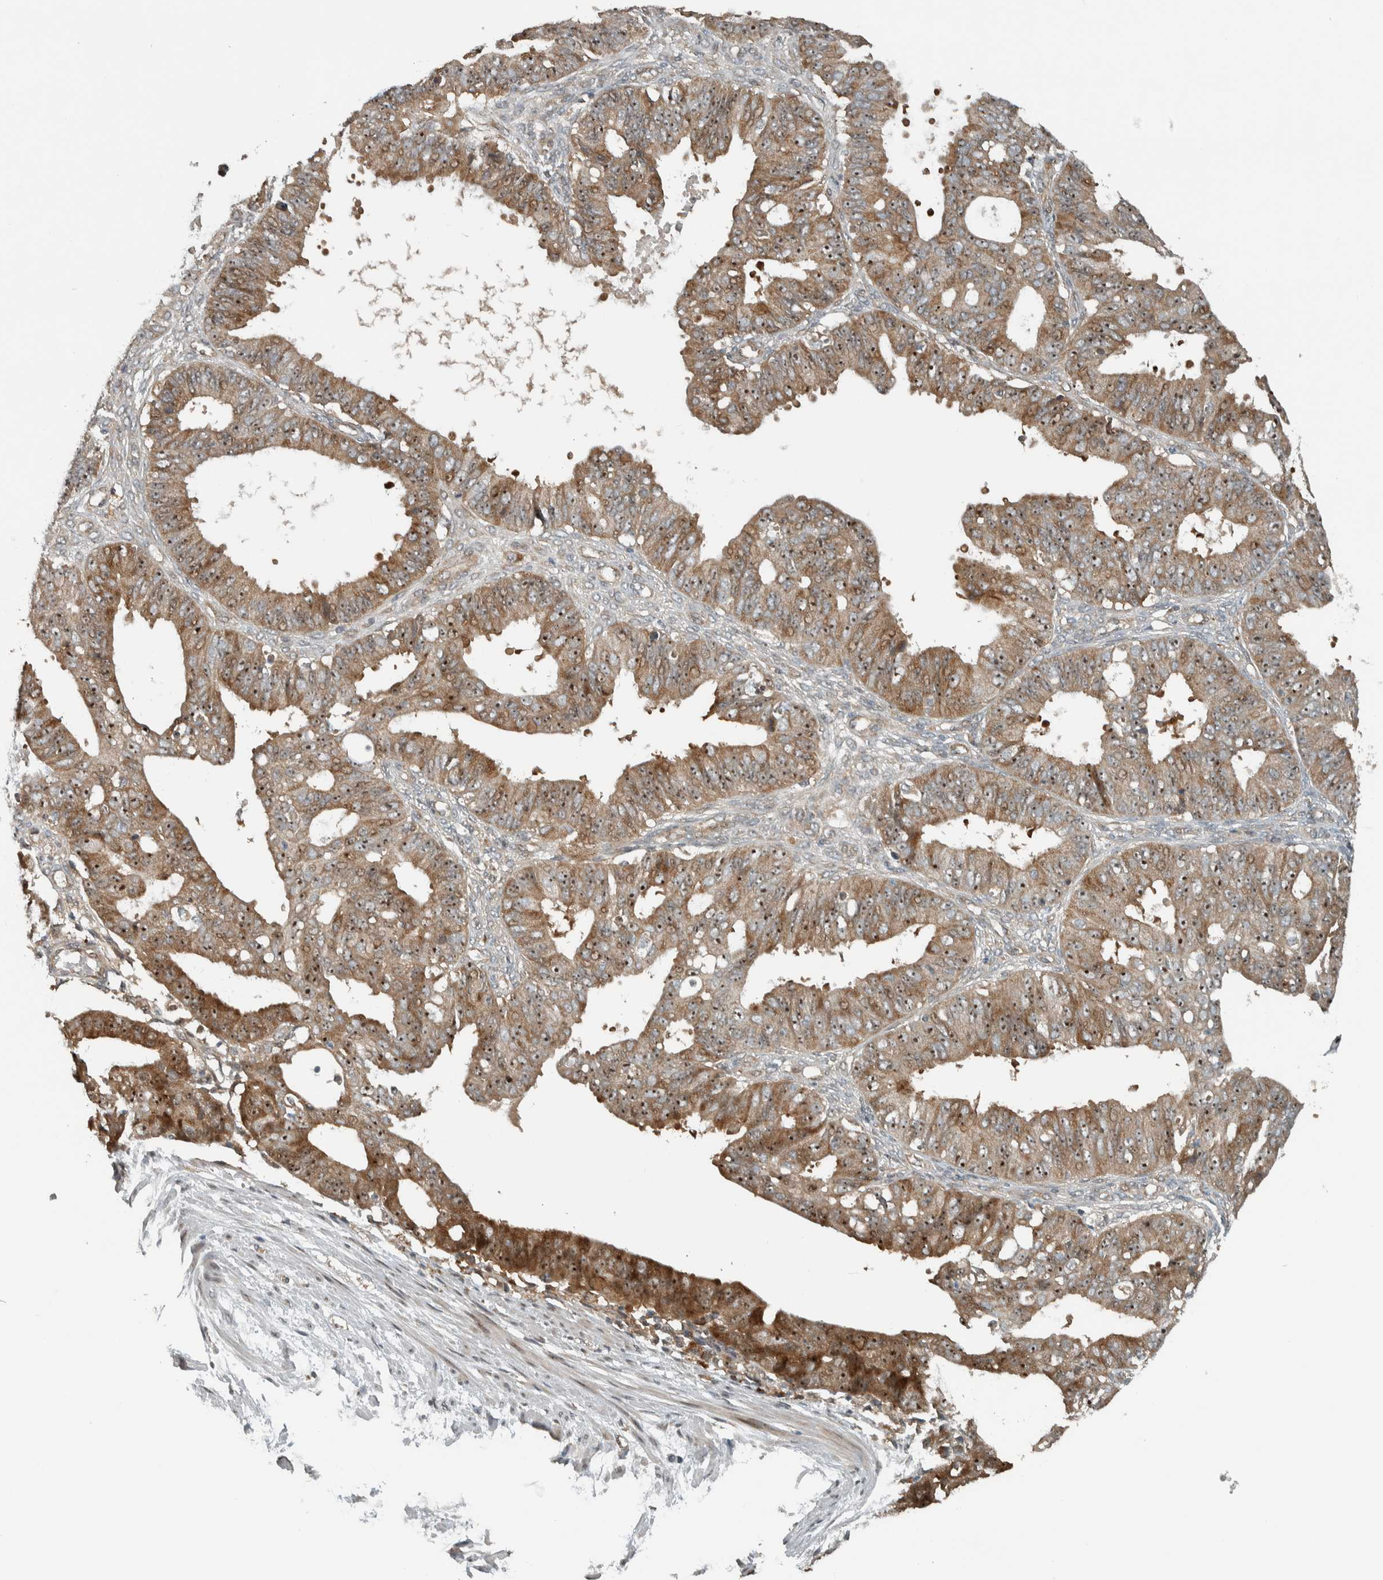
{"staining": {"intensity": "moderate", "quantity": ">75%", "location": "cytoplasmic/membranous,nuclear"}, "tissue": "ovarian cancer", "cell_type": "Tumor cells", "image_type": "cancer", "snomed": [{"axis": "morphology", "description": "Carcinoma, endometroid"}, {"axis": "topography", "description": "Ovary"}], "caption": "Immunohistochemical staining of human endometroid carcinoma (ovarian) shows moderate cytoplasmic/membranous and nuclear protein positivity in approximately >75% of tumor cells.", "gene": "XPO5", "patient": {"sex": "female", "age": 42}}